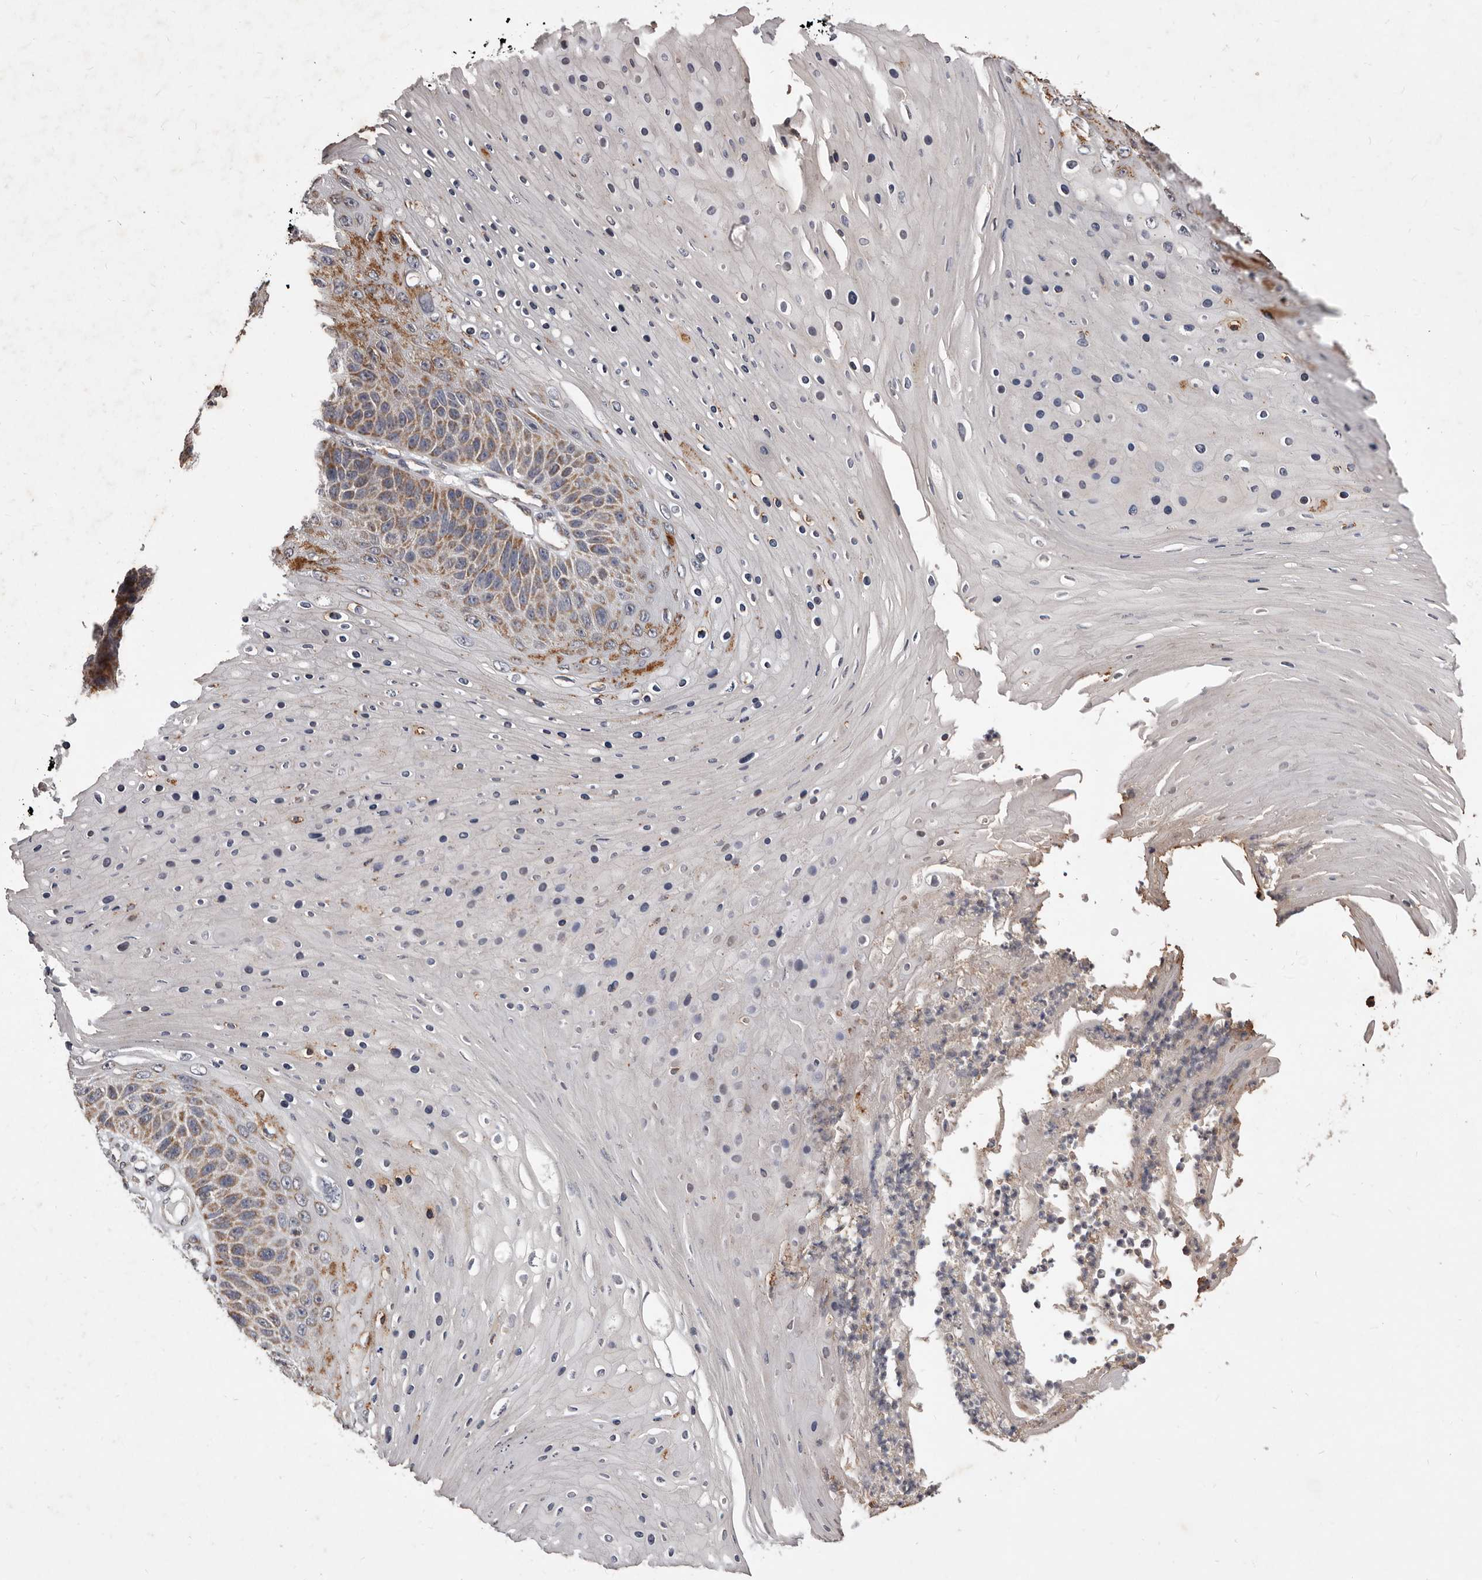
{"staining": {"intensity": "moderate", "quantity": ">75%", "location": "cytoplasmic/membranous"}, "tissue": "skin cancer", "cell_type": "Tumor cells", "image_type": "cancer", "snomed": [{"axis": "morphology", "description": "Squamous cell carcinoma, NOS"}, {"axis": "topography", "description": "Skin"}], "caption": "This photomicrograph displays immunohistochemistry (IHC) staining of human skin cancer, with medium moderate cytoplasmic/membranous staining in approximately >75% of tumor cells.", "gene": "CXCL14", "patient": {"sex": "female", "age": 88}}